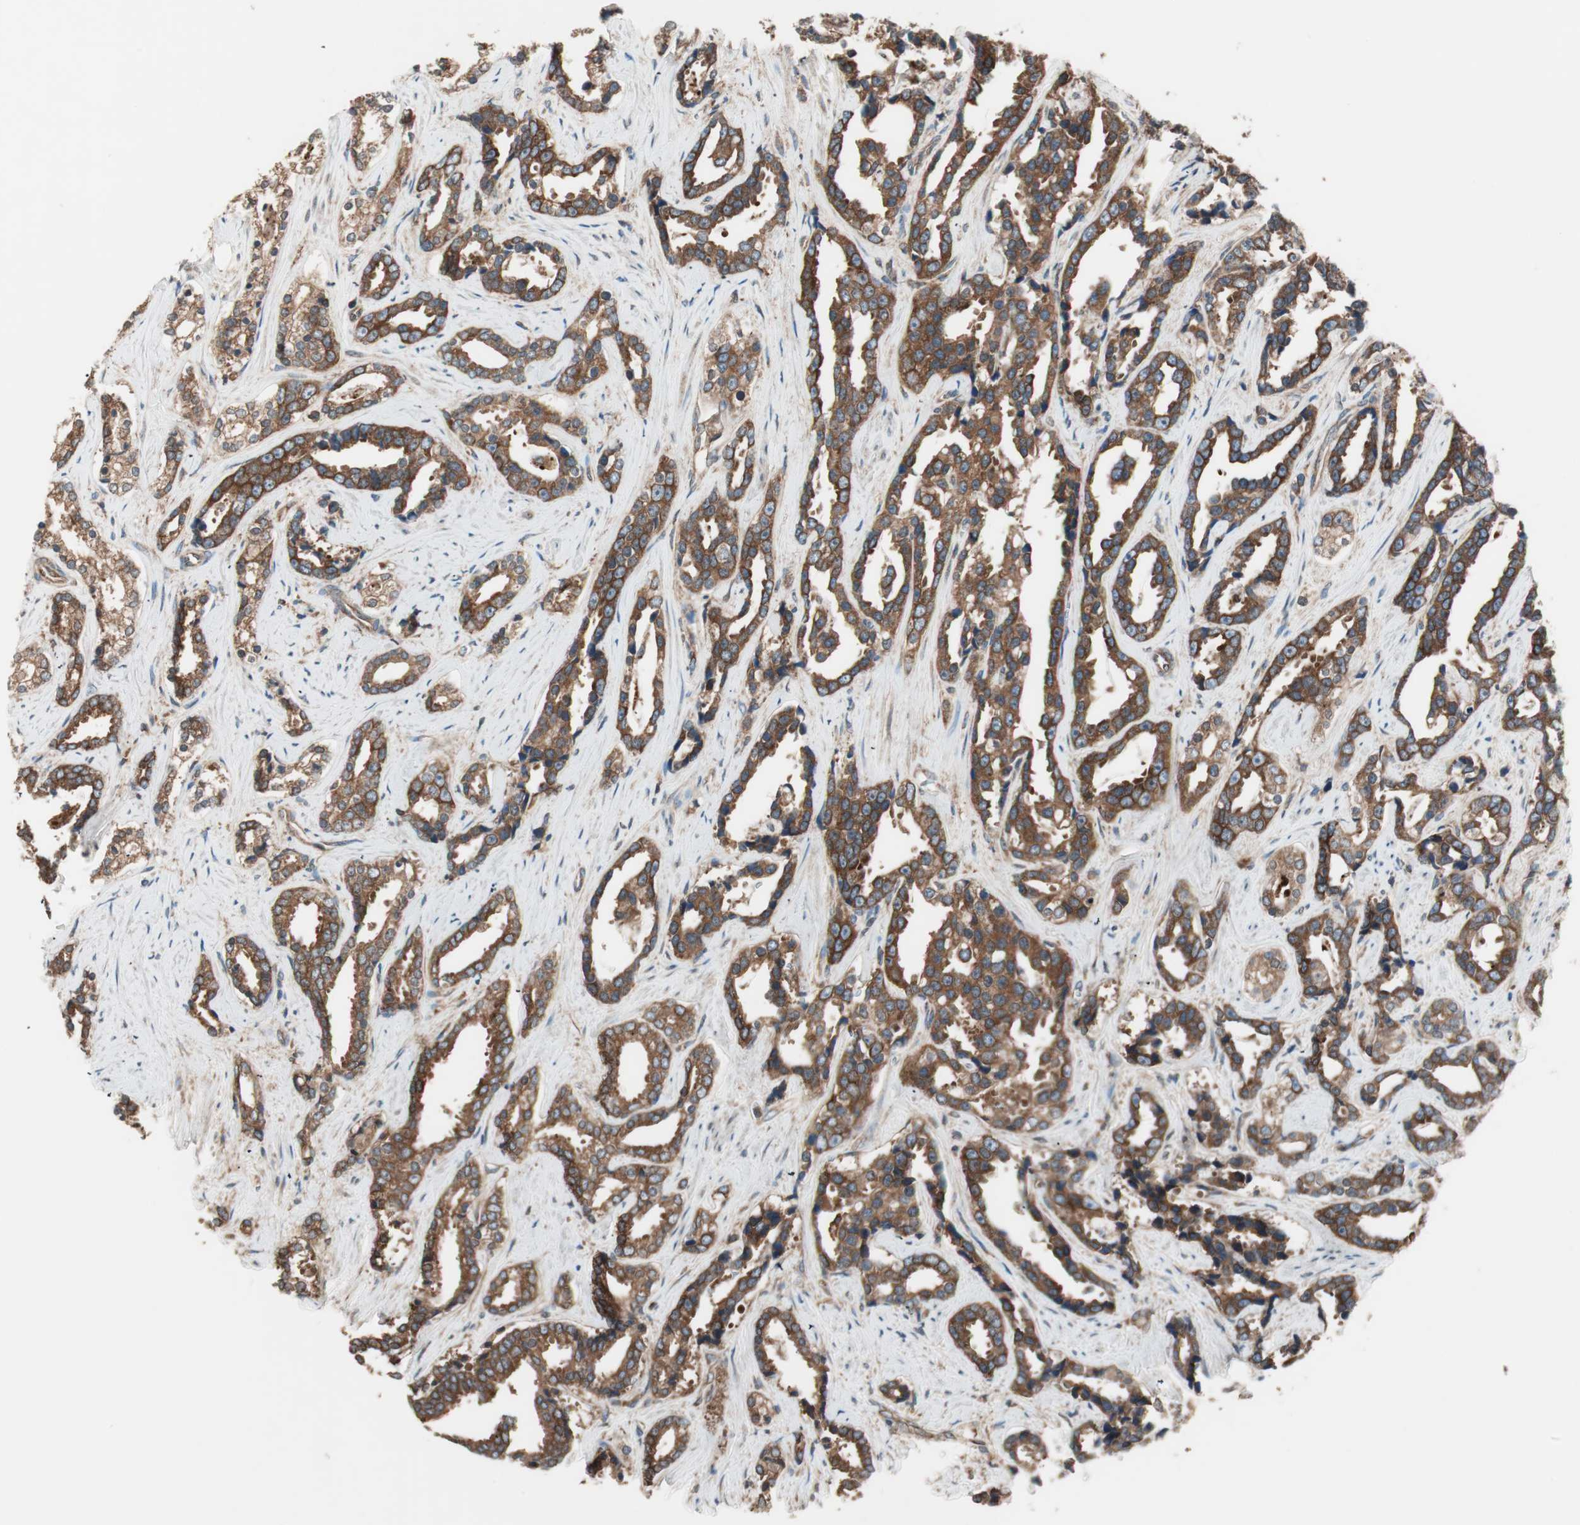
{"staining": {"intensity": "strong", "quantity": ">75%", "location": "cytoplasmic/membranous"}, "tissue": "prostate cancer", "cell_type": "Tumor cells", "image_type": "cancer", "snomed": [{"axis": "morphology", "description": "Adenocarcinoma, High grade"}, {"axis": "topography", "description": "Prostate"}], "caption": "The image exhibits immunohistochemical staining of prostate cancer. There is strong cytoplasmic/membranous positivity is identified in about >75% of tumor cells. The staining was performed using DAB, with brown indicating positive protein expression. Nuclei are stained blue with hematoxylin.", "gene": "RAB5A", "patient": {"sex": "male", "age": 67}}